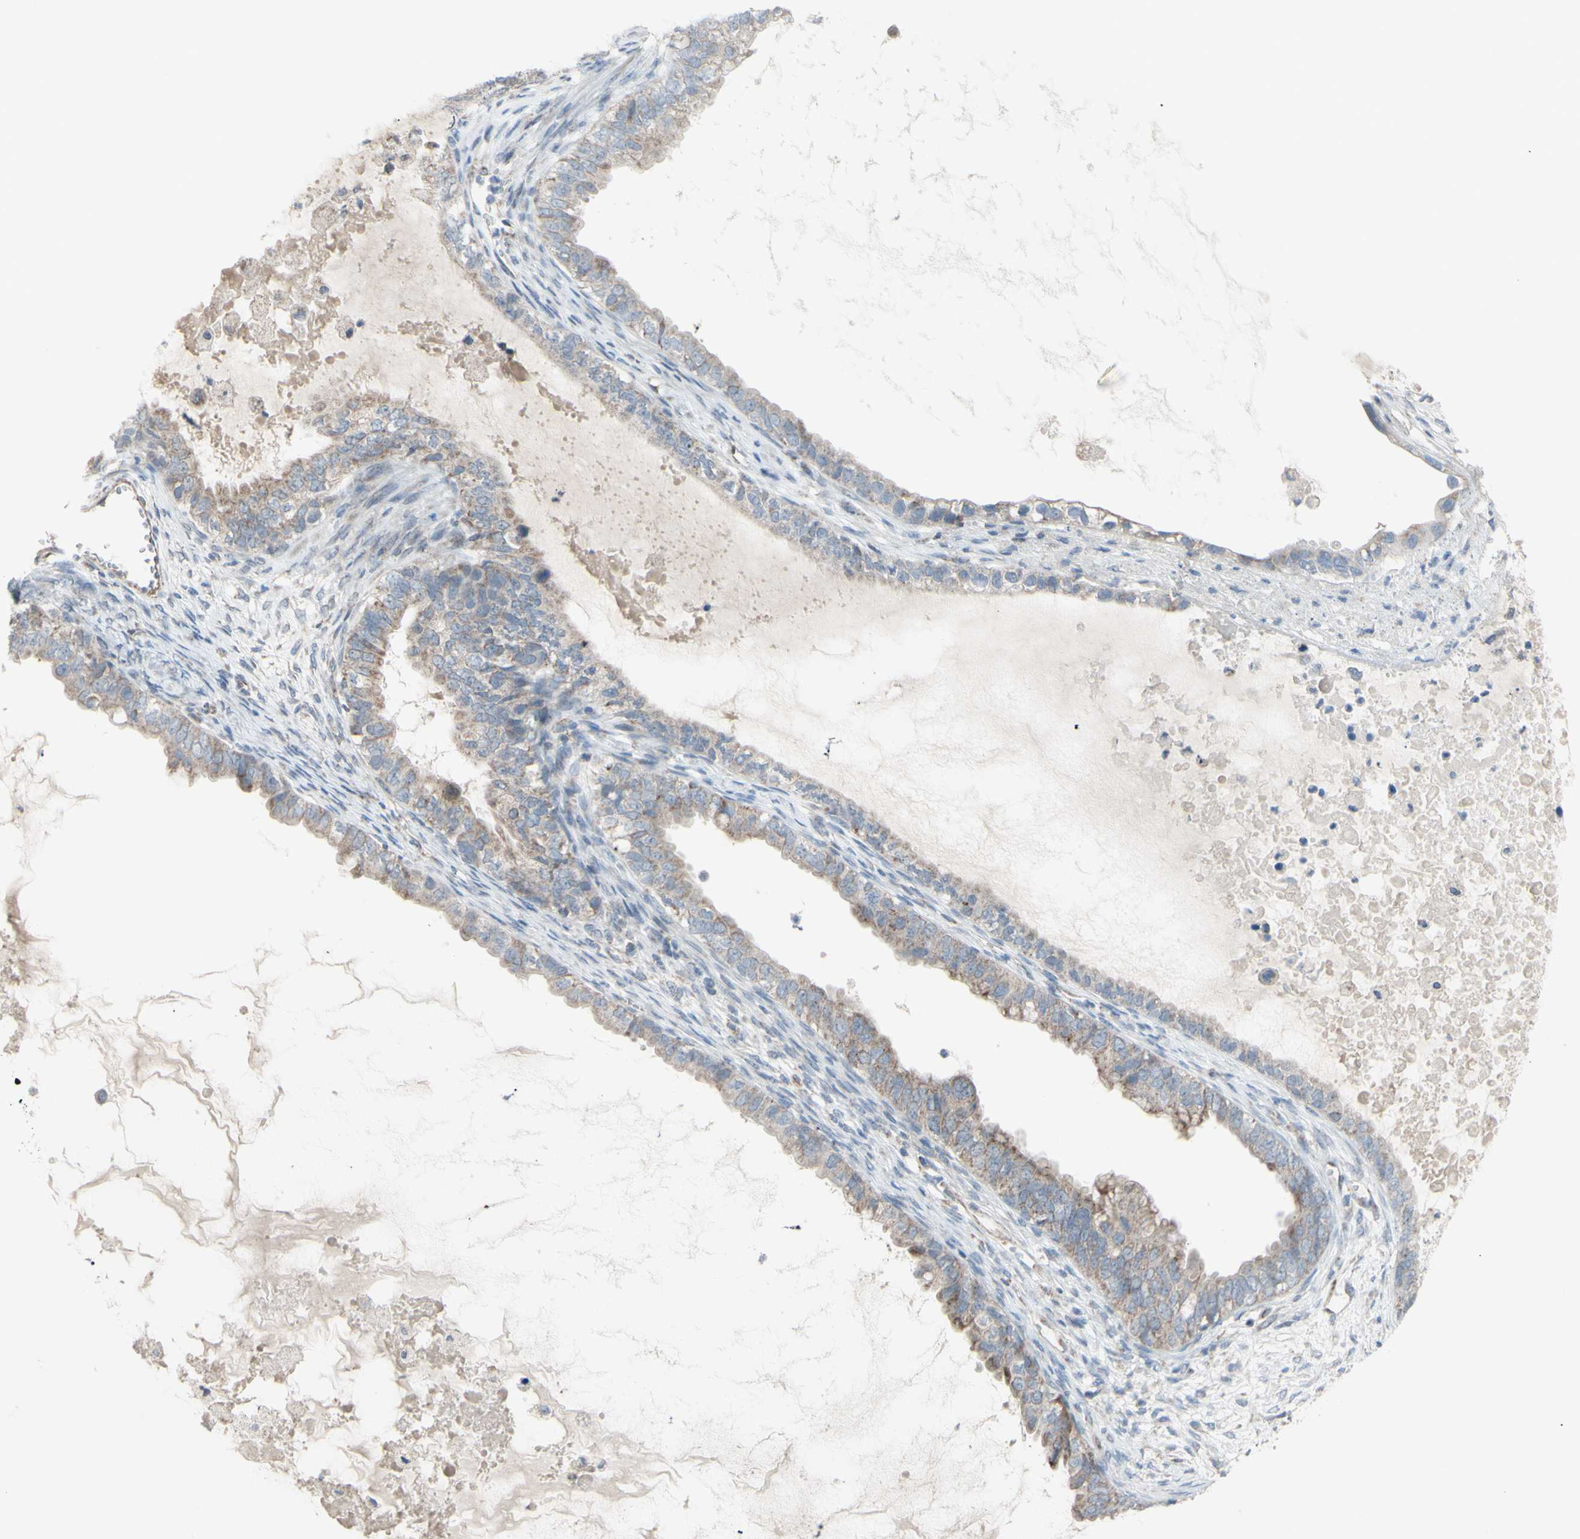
{"staining": {"intensity": "weak", "quantity": "25%-75%", "location": "cytoplasmic/membranous"}, "tissue": "ovarian cancer", "cell_type": "Tumor cells", "image_type": "cancer", "snomed": [{"axis": "morphology", "description": "Cystadenocarcinoma, mucinous, NOS"}, {"axis": "topography", "description": "Ovary"}], "caption": "IHC image of neoplastic tissue: mucinous cystadenocarcinoma (ovarian) stained using immunohistochemistry reveals low levels of weak protein expression localized specifically in the cytoplasmic/membranous of tumor cells, appearing as a cytoplasmic/membranous brown color.", "gene": "GLT8D1", "patient": {"sex": "female", "age": 80}}